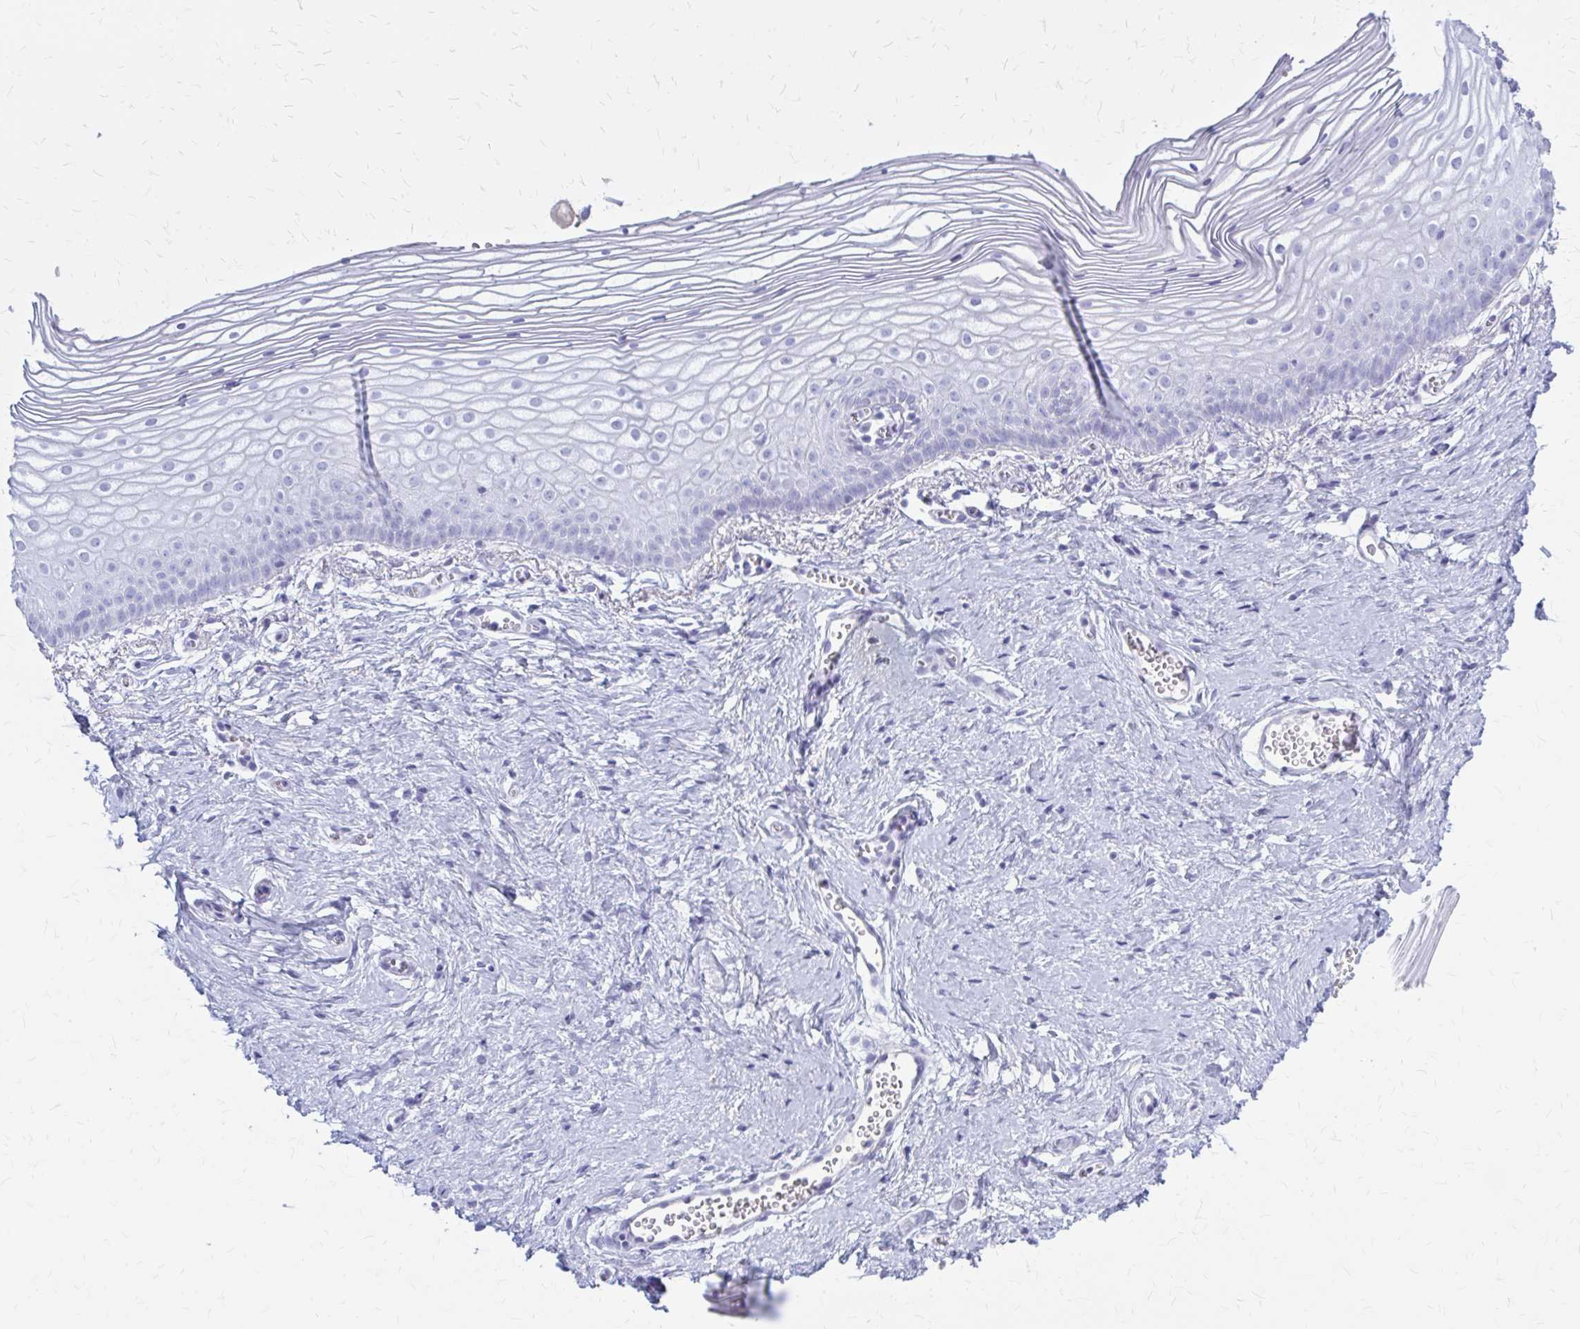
{"staining": {"intensity": "negative", "quantity": "none", "location": "none"}, "tissue": "vagina", "cell_type": "Squamous epithelial cells", "image_type": "normal", "snomed": [{"axis": "morphology", "description": "Normal tissue, NOS"}, {"axis": "topography", "description": "Vagina"}], "caption": "Immunohistochemistry of unremarkable vagina reveals no staining in squamous epithelial cells.", "gene": "KLHDC7A", "patient": {"sex": "female", "age": 56}}